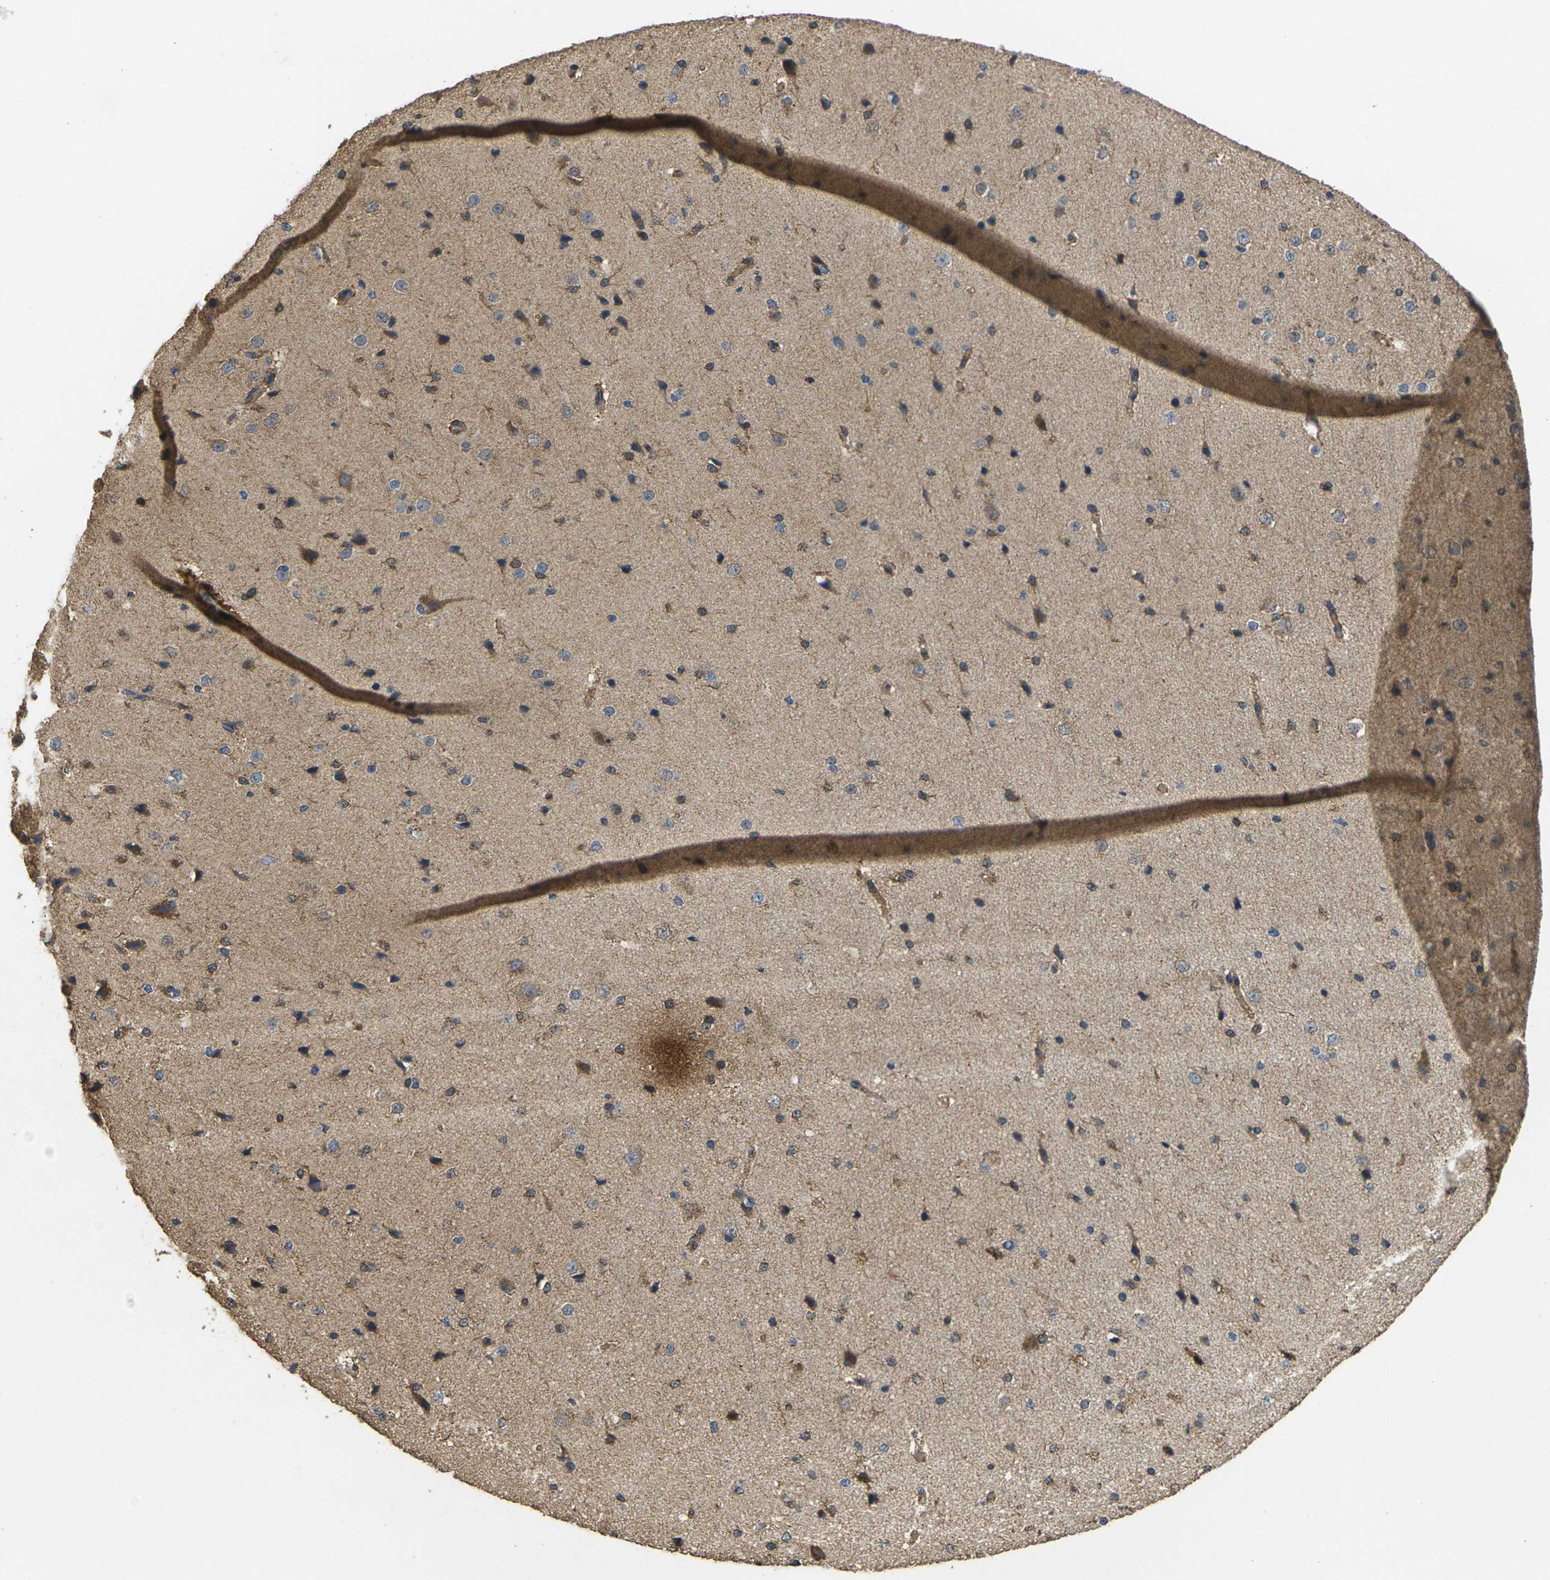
{"staining": {"intensity": "moderate", "quantity": ">75%", "location": "cytoplasmic/membranous"}, "tissue": "cerebral cortex", "cell_type": "Endothelial cells", "image_type": "normal", "snomed": [{"axis": "morphology", "description": "Normal tissue, NOS"}, {"axis": "morphology", "description": "Developmental malformation"}, {"axis": "topography", "description": "Cerebral cortex"}], "caption": "A histopathology image showing moderate cytoplasmic/membranous staining in approximately >75% of endothelial cells in benign cerebral cortex, as visualized by brown immunohistochemical staining.", "gene": "MAPK11", "patient": {"sex": "female", "age": 30}}